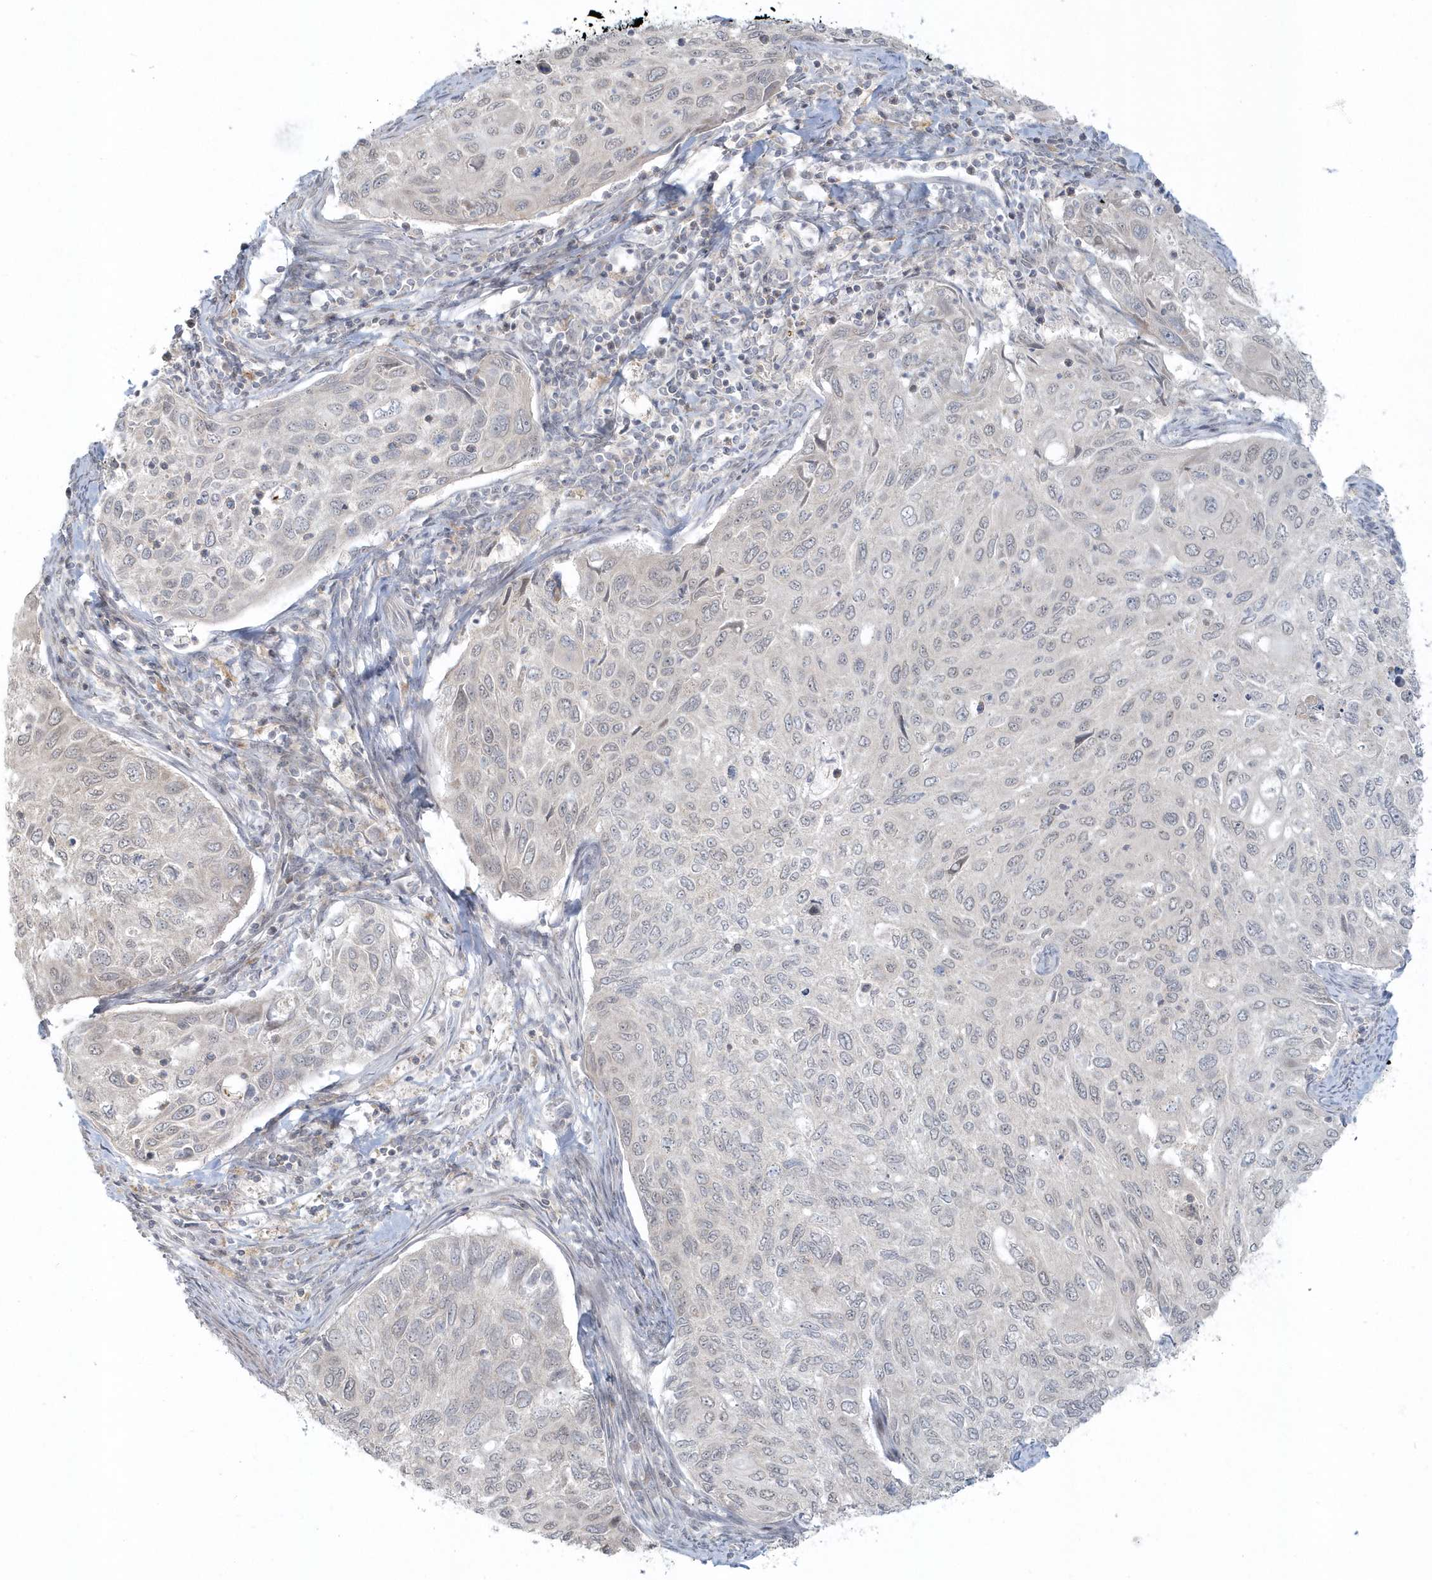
{"staining": {"intensity": "negative", "quantity": "none", "location": "none"}, "tissue": "cervical cancer", "cell_type": "Tumor cells", "image_type": "cancer", "snomed": [{"axis": "morphology", "description": "Squamous cell carcinoma, NOS"}, {"axis": "topography", "description": "Cervix"}], "caption": "This is a photomicrograph of immunohistochemistry staining of squamous cell carcinoma (cervical), which shows no expression in tumor cells.", "gene": "BLTP3A", "patient": {"sex": "female", "age": 70}}